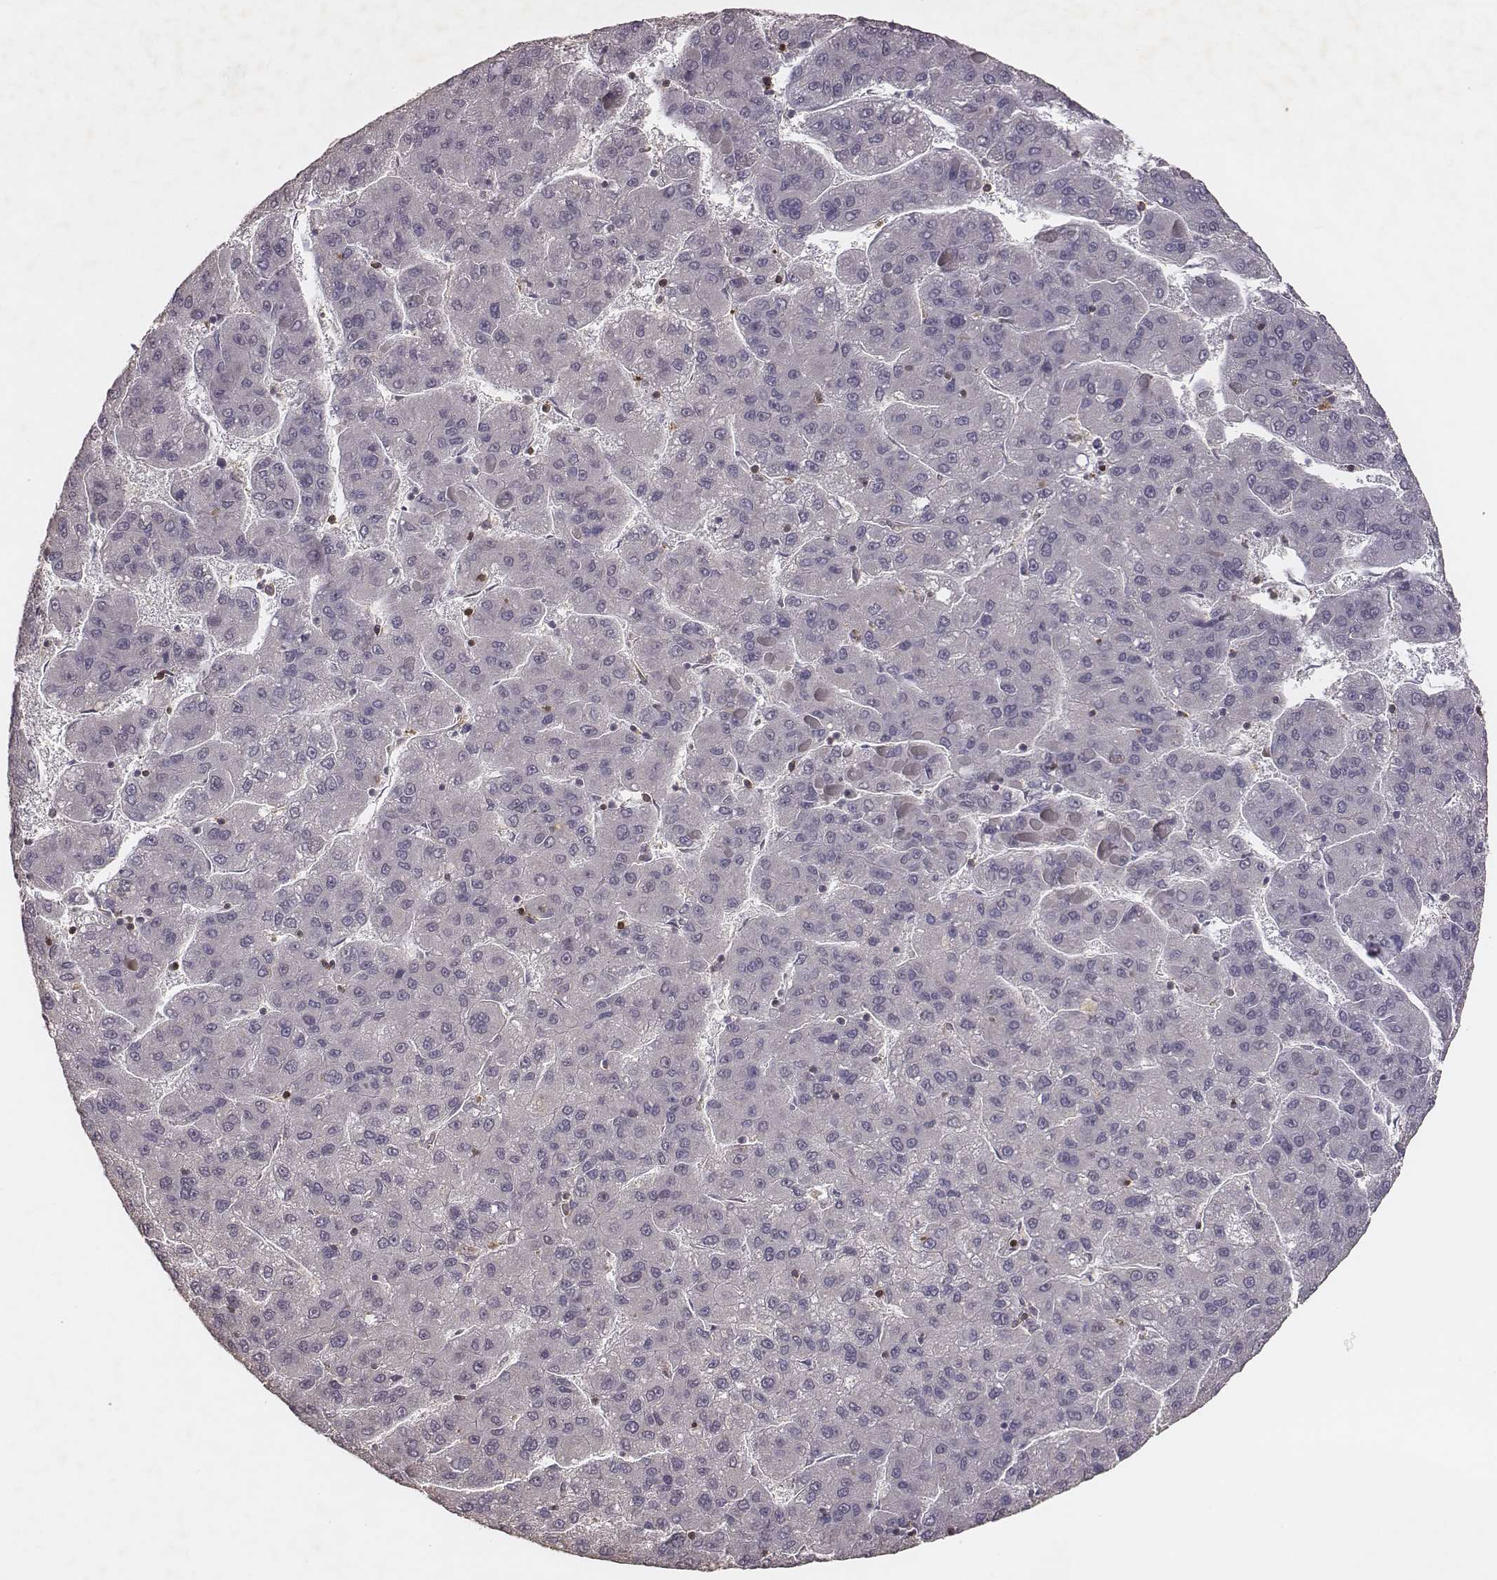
{"staining": {"intensity": "negative", "quantity": "none", "location": "none"}, "tissue": "liver cancer", "cell_type": "Tumor cells", "image_type": "cancer", "snomed": [{"axis": "morphology", "description": "Carcinoma, Hepatocellular, NOS"}, {"axis": "topography", "description": "Liver"}], "caption": "Photomicrograph shows no protein staining in tumor cells of hepatocellular carcinoma (liver) tissue.", "gene": "PILRA", "patient": {"sex": "female", "age": 82}}